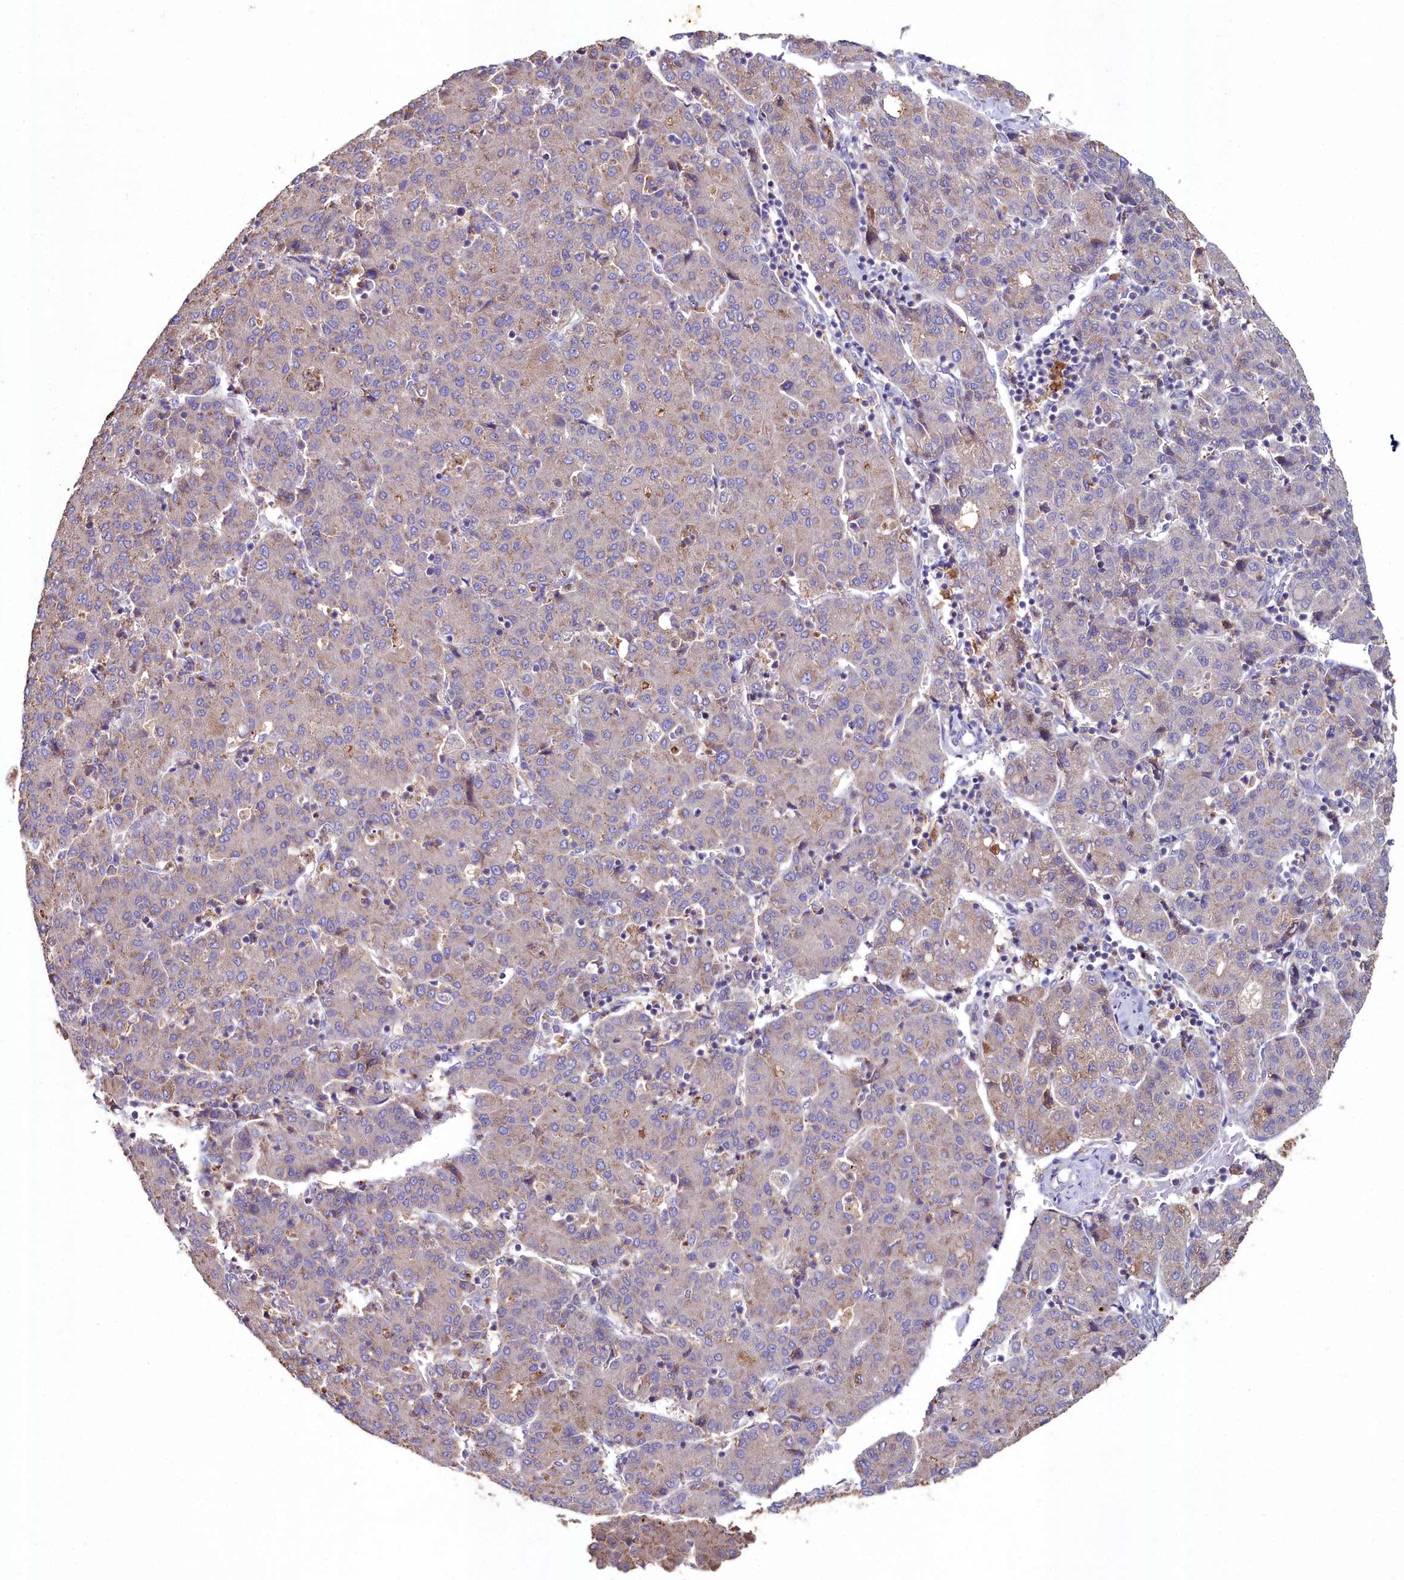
{"staining": {"intensity": "moderate", "quantity": "<25%", "location": "cytoplasmic/membranous"}, "tissue": "liver cancer", "cell_type": "Tumor cells", "image_type": "cancer", "snomed": [{"axis": "morphology", "description": "Carcinoma, Hepatocellular, NOS"}, {"axis": "topography", "description": "Liver"}], "caption": "Protein staining of hepatocellular carcinoma (liver) tissue displays moderate cytoplasmic/membranous expression in about <25% of tumor cells. Nuclei are stained in blue.", "gene": "AMBRA1", "patient": {"sex": "male", "age": 65}}